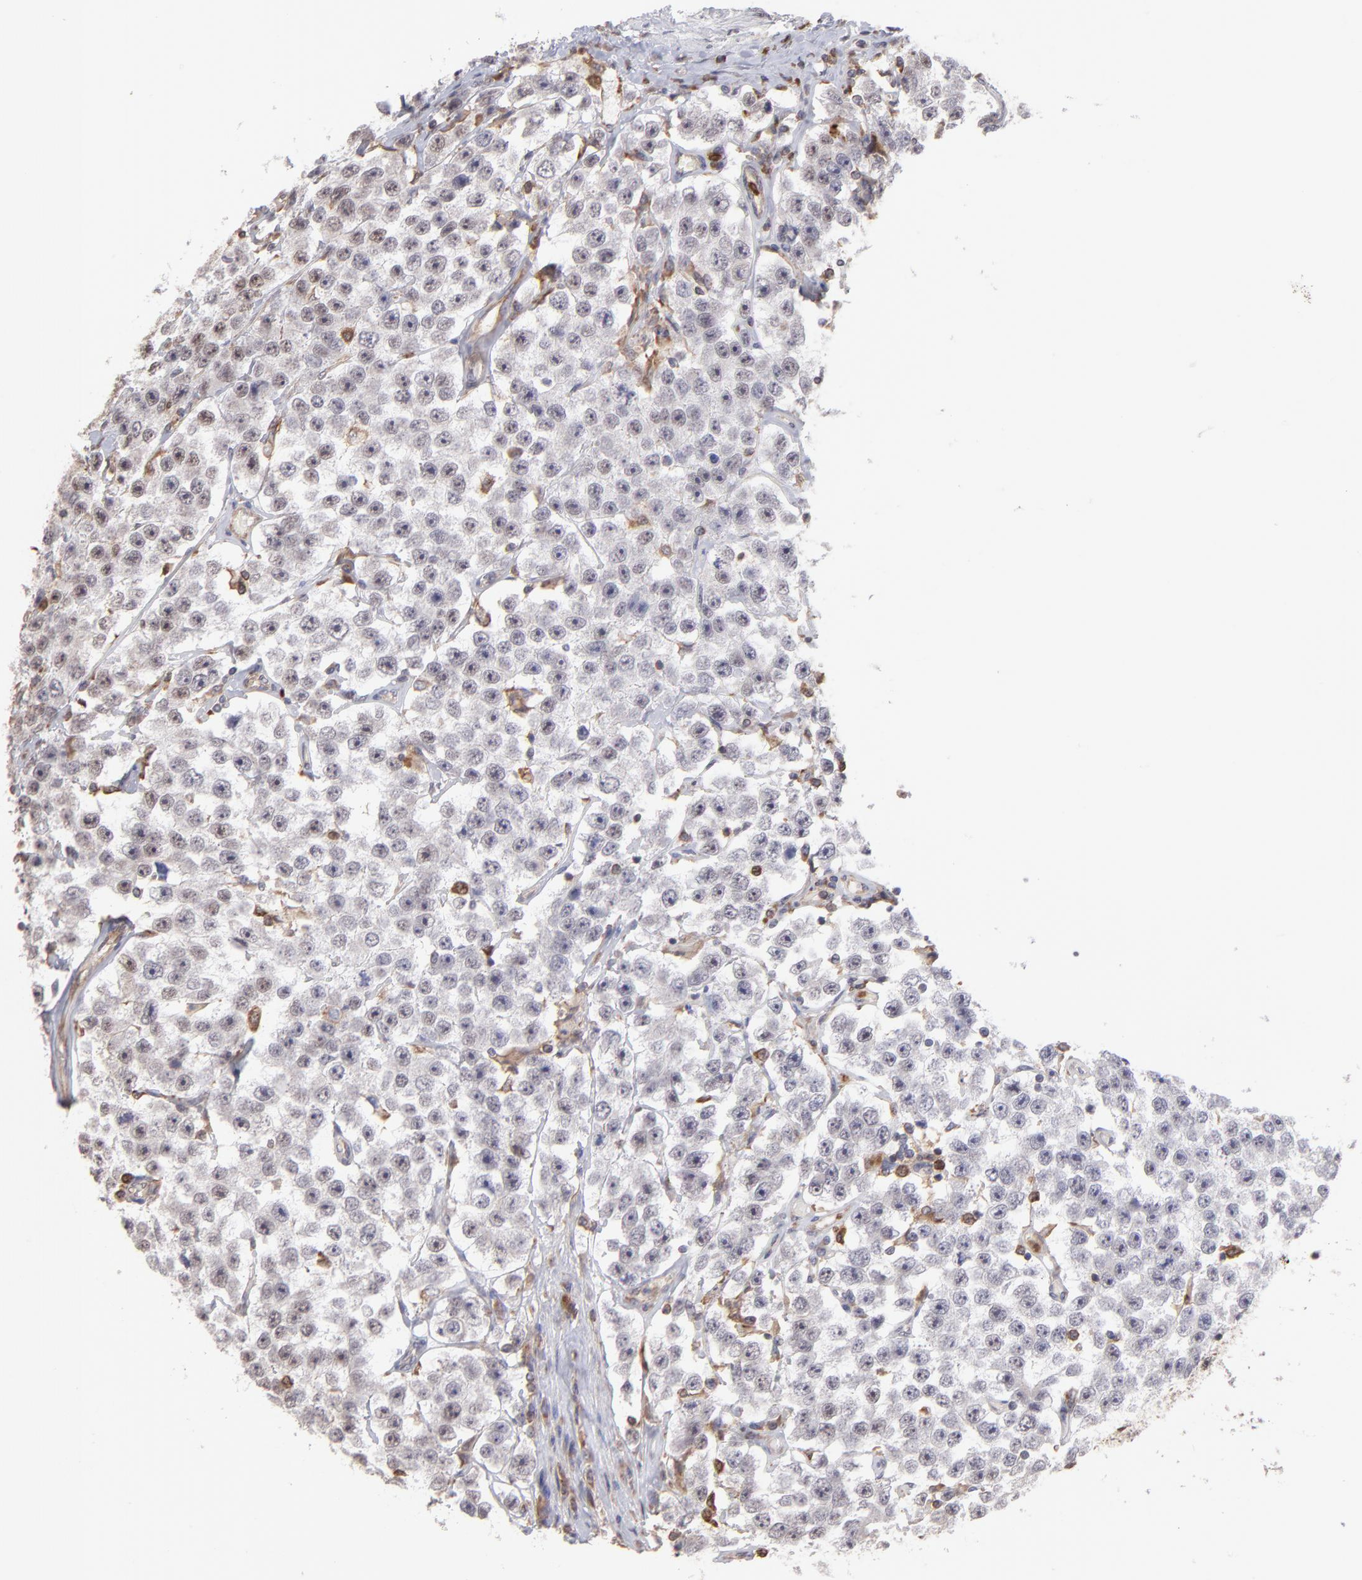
{"staining": {"intensity": "moderate", "quantity": ">75%", "location": "nuclear"}, "tissue": "testis cancer", "cell_type": "Tumor cells", "image_type": "cancer", "snomed": [{"axis": "morphology", "description": "Seminoma, NOS"}, {"axis": "topography", "description": "Testis"}], "caption": "The image shows a brown stain indicating the presence of a protein in the nuclear of tumor cells in testis cancer (seminoma). (brown staining indicates protein expression, while blue staining denotes nuclei).", "gene": "OAS1", "patient": {"sex": "male", "age": 52}}